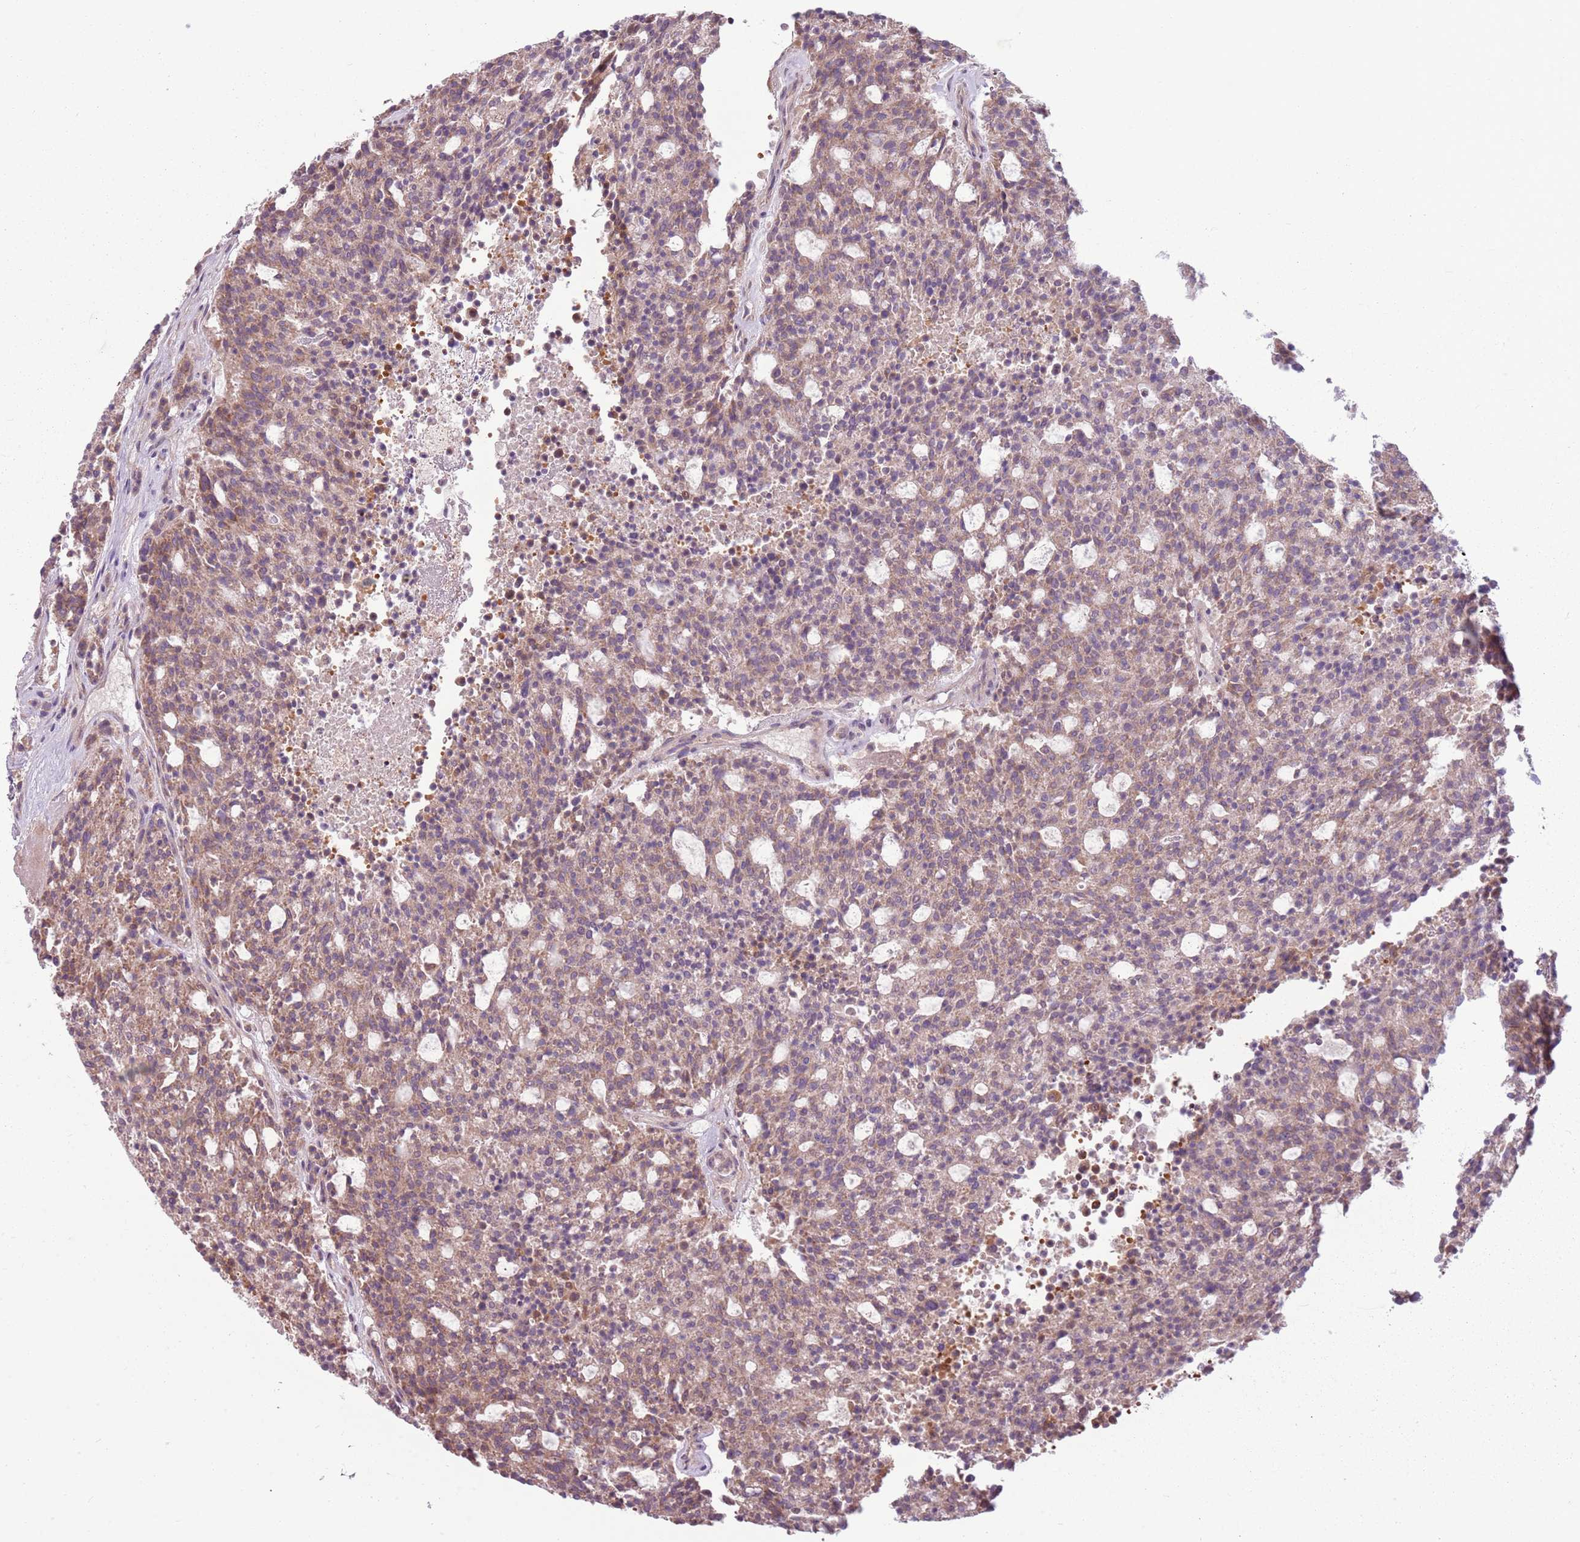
{"staining": {"intensity": "weak", "quantity": ">75%", "location": "cytoplasmic/membranous"}, "tissue": "carcinoid", "cell_type": "Tumor cells", "image_type": "cancer", "snomed": [{"axis": "morphology", "description": "Carcinoid, malignant, NOS"}, {"axis": "topography", "description": "Pancreas"}], "caption": "Immunohistochemical staining of carcinoid reveals weak cytoplasmic/membranous protein staining in approximately >75% of tumor cells. (DAB IHC with brightfield microscopy, high magnification).", "gene": "RPL21", "patient": {"sex": "female", "age": 54}}